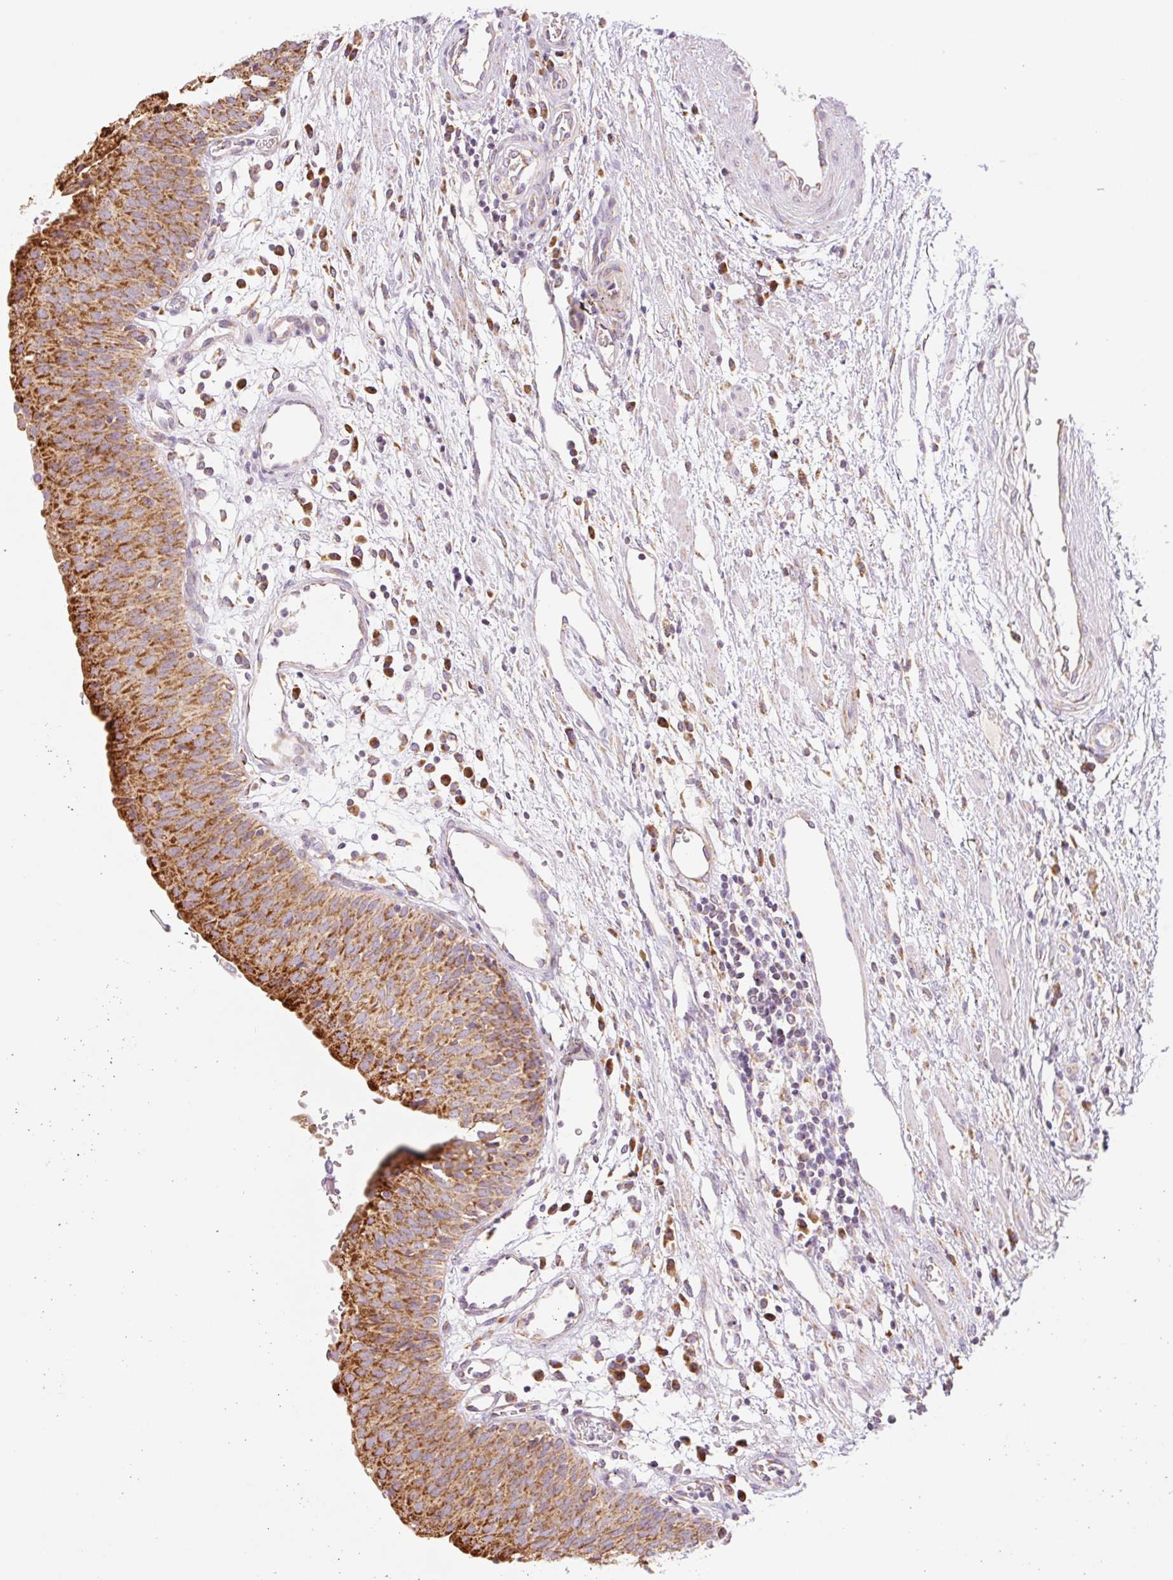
{"staining": {"intensity": "strong", "quantity": ">75%", "location": "cytoplasmic/membranous"}, "tissue": "urinary bladder", "cell_type": "Urothelial cells", "image_type": "normal", "snomed": [{"axis": "morphology", "description": "Normal tissue, NOS"}, {"axis": "topography", "description": "Urinary bladder"}], "caption": "Protein staining of normal urinary bladder demonstrates strong cytoplasmic/membranous staining in approximately >75% of urothelial cells.", "gene": "GOSR2", "patient": {"sex": "male", "age": 55}}